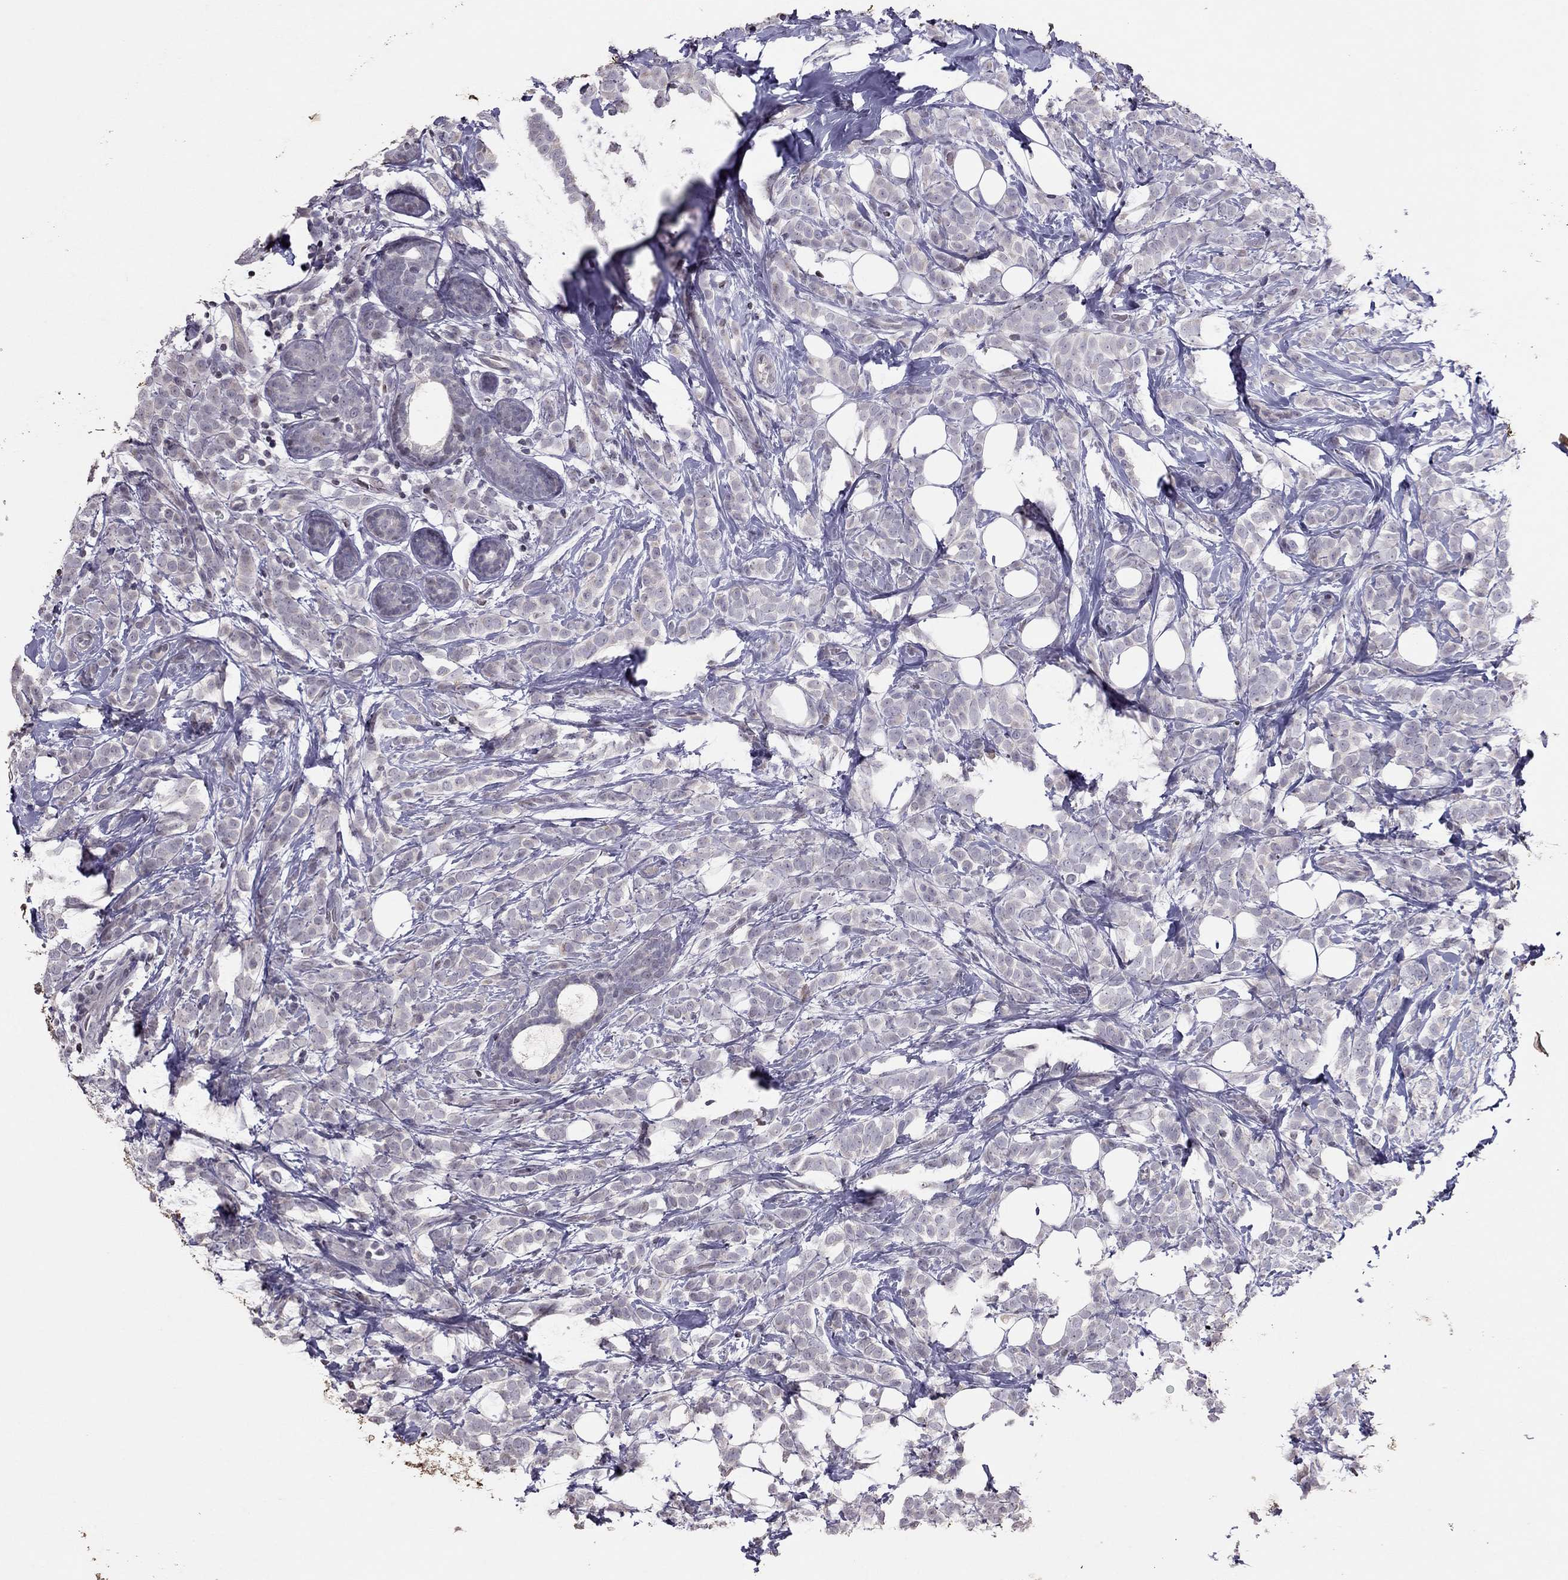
{"staining": {"intensity": "negative", "quantity": "none", "location": "none"}, "tissue": "breast cancer", "cell_type": "Tumor cells", "image_type": "cancer", "snomed": [{"axis": "morphology", "description": "Lobular carcinoma"}, {"axis": "topography", "description": "Breast"}], "caption": "Protein analysis of breast cancer (lobular carcinoma) exhibits no significant staining in tumor cells. (Brightfield microscopy of DAB immunohistochemistry (IHC) at high magnification).", "gene": "TSHB", "patient": {"sex": "female", "age": 49}}